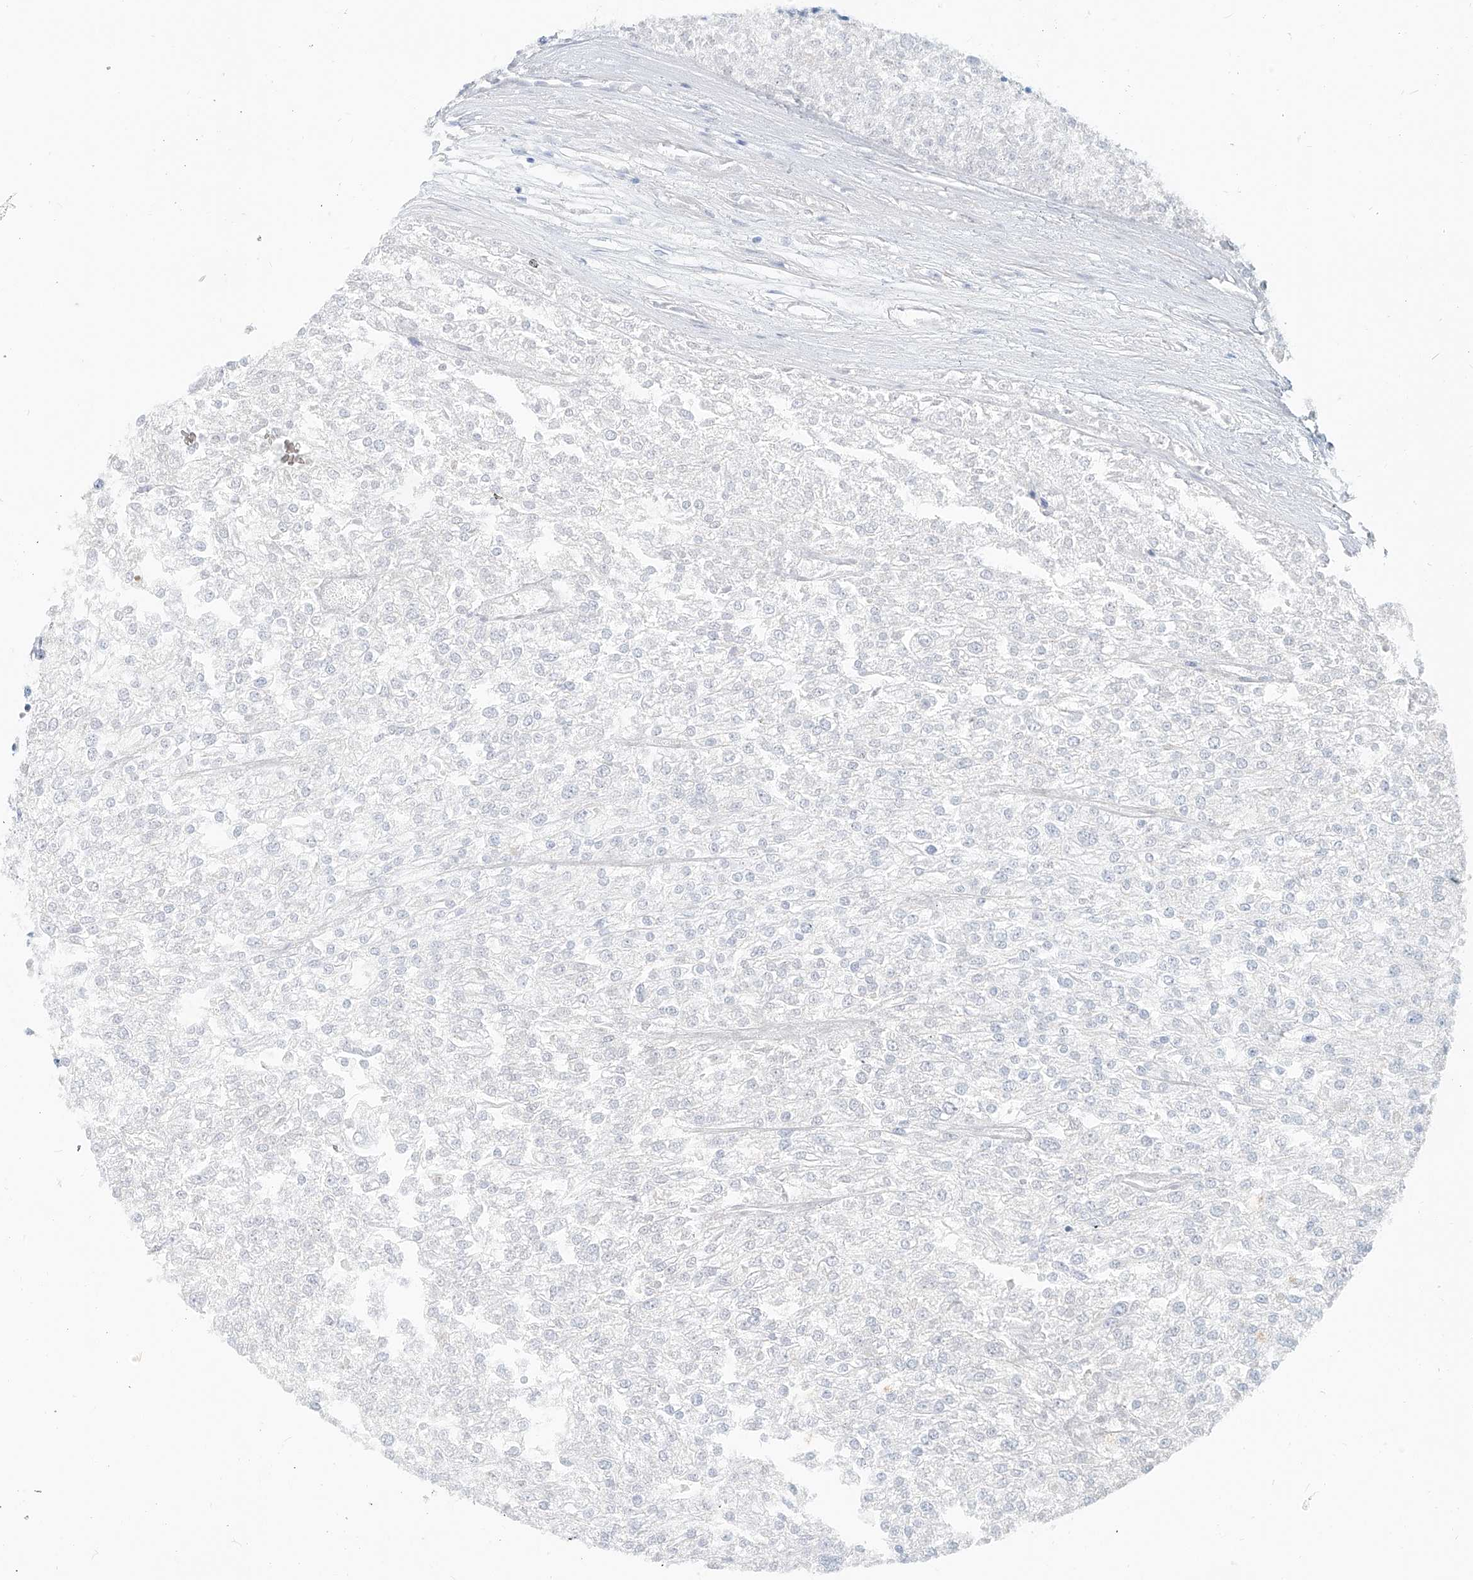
{"staining": {"intensity": "negative", "quantity": "none", "location": "none"}, "tissue": "renal cancer", "cell_type": "Tumor cells", "image_type": "cancer", "snomed": [{"axis": "morphology", "description": "Adenocarcinoma, NOS"}, {"axis": "topography", "description": "Kidney"}], "caption": "Tumor cells show no significant positivity in renal cancer (adenocarcinoma).", "gene": "SASH1", "patient": {"sex": "female", "age": 54}}